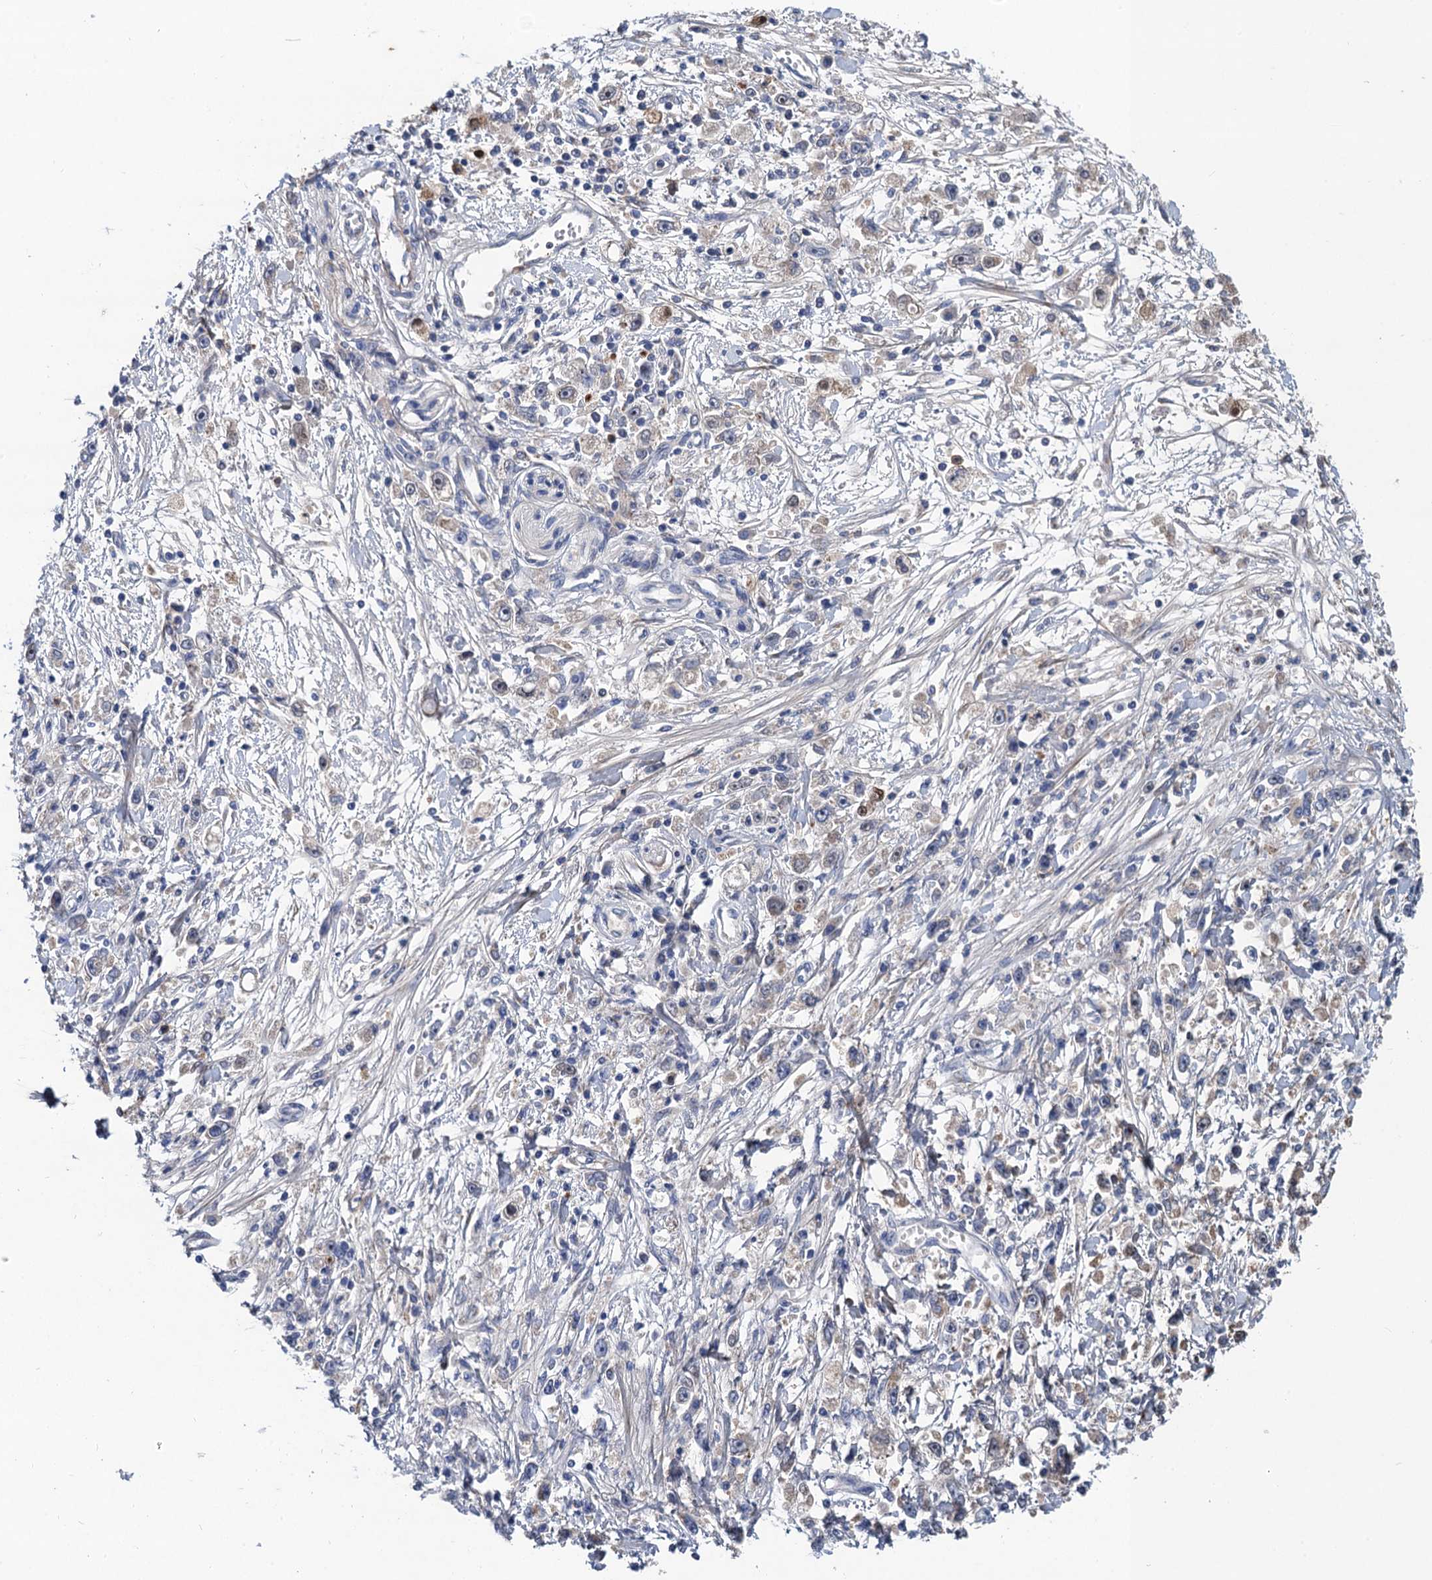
{"staining": {"intensity": "negative", "quantity": "none", "location": "none"}, "tissue": "stomach cancer", "cell_type": "Tumor cells", "image_type": "cancer", "snomed": [{"axis": "morphology", "description": "Adenocarcinoma, NOS"}, {"axis": "topography", "description": "Stomach"}], "caption": "A high-resolution image shows immunohistochemistry (IHC) staining of stomach adenocarcinoma, which shows no significant staining in tumor cells.", "gene": "TRAF7", "patient": {"sex": "female", "age": 59}}